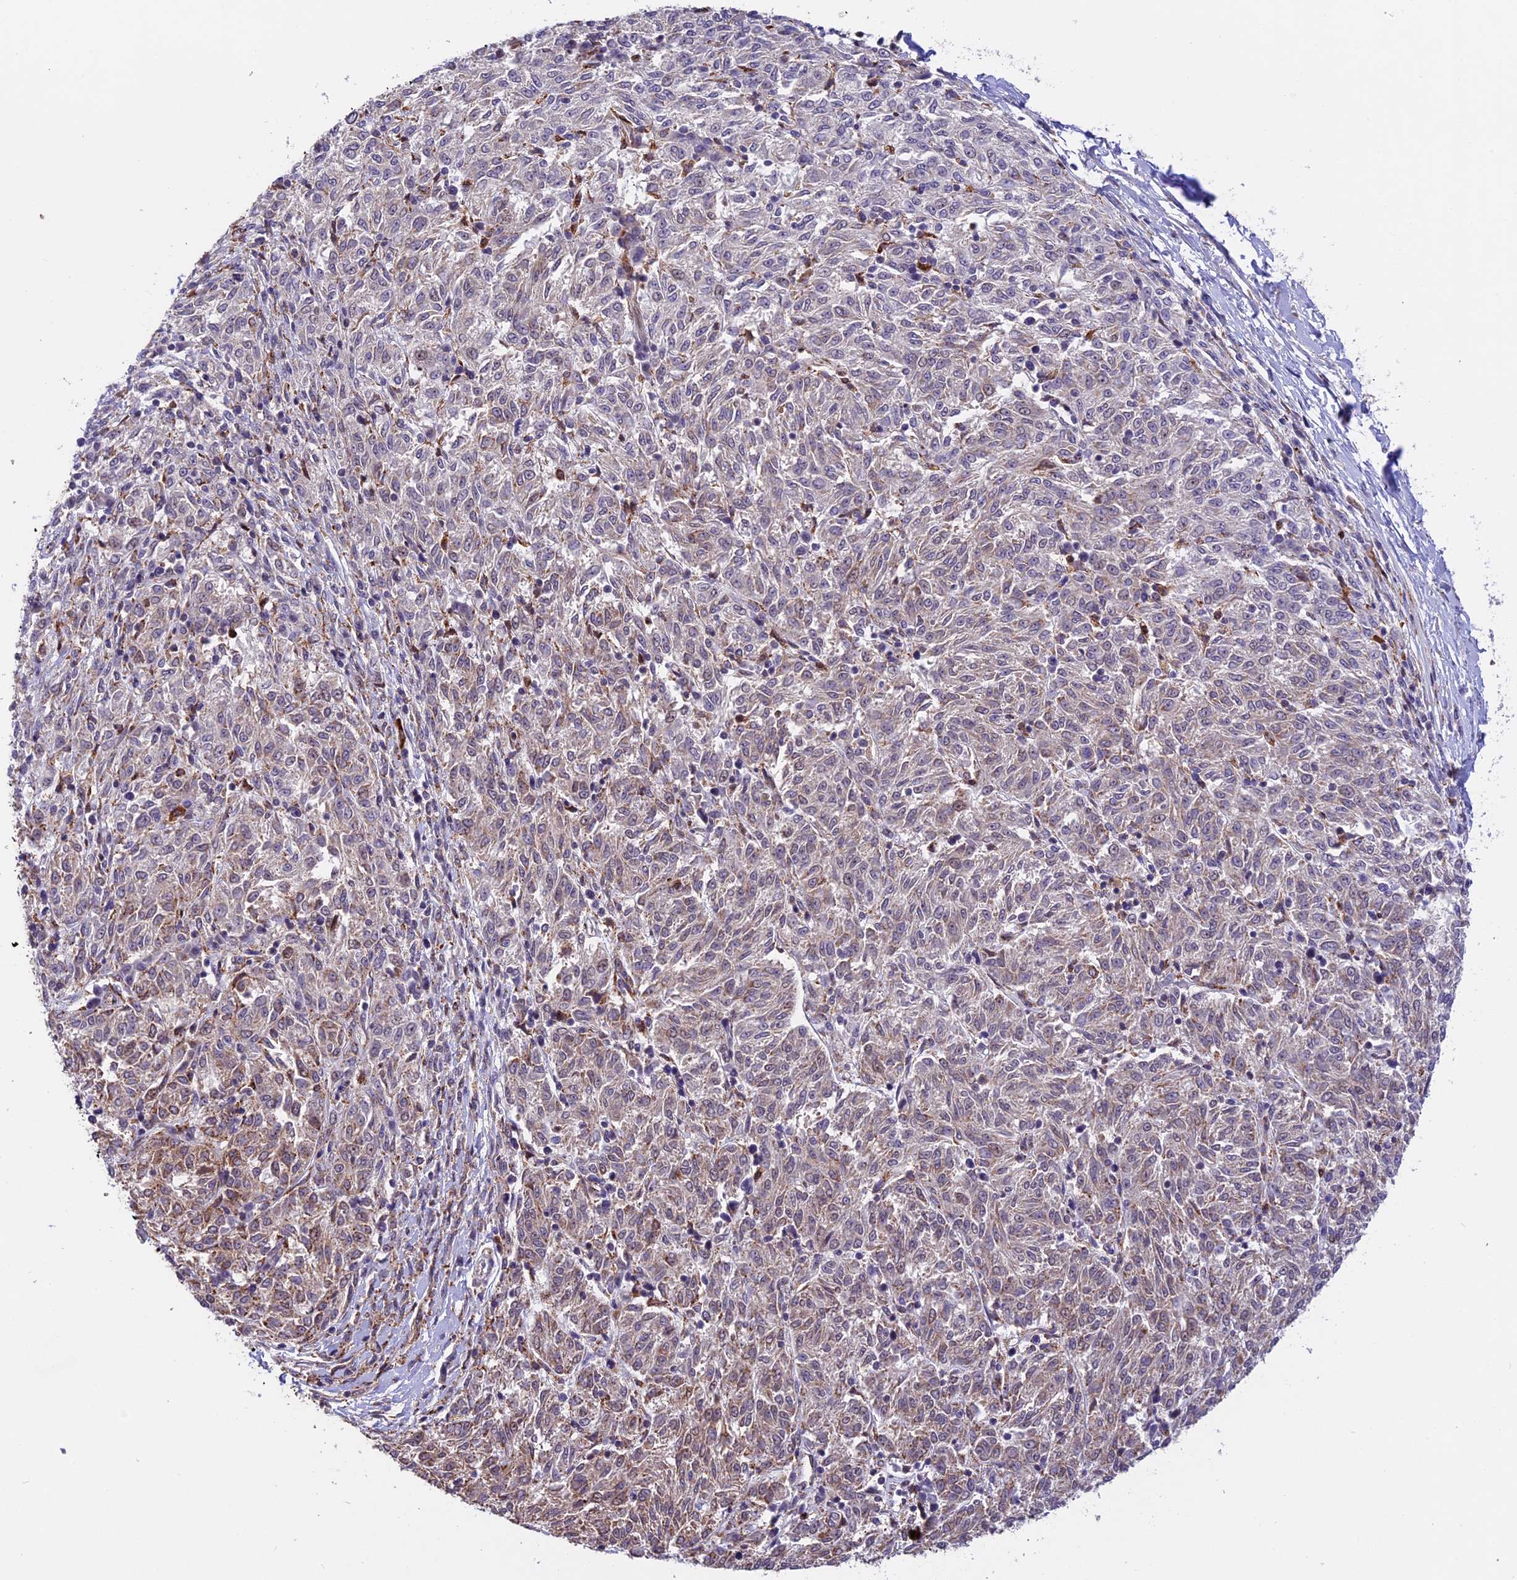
{"staining": {"intensity": "moderate", "quantity": "25%-75%", "location": "cytoplasmic/membranous"}, "tissue": "melanoma", "cell_type": "Tumor cells", "image_type": "cancer", "snomed": [{"axis": "morphology", "description": "Malignant melanoma, NOS"}, {"axis": "topography", "description": "Skin"}], "caption": "This histopathology image exhibits melanoma stained with immunohistochemistry to label a protein in brown. The cytoplasmic/membranous of tumor cells show moderate positivity for the protein. Nuclei are counter-stained blue.", "gene": "FBXO45", "patient": {"sex": "female", "age": 72}}